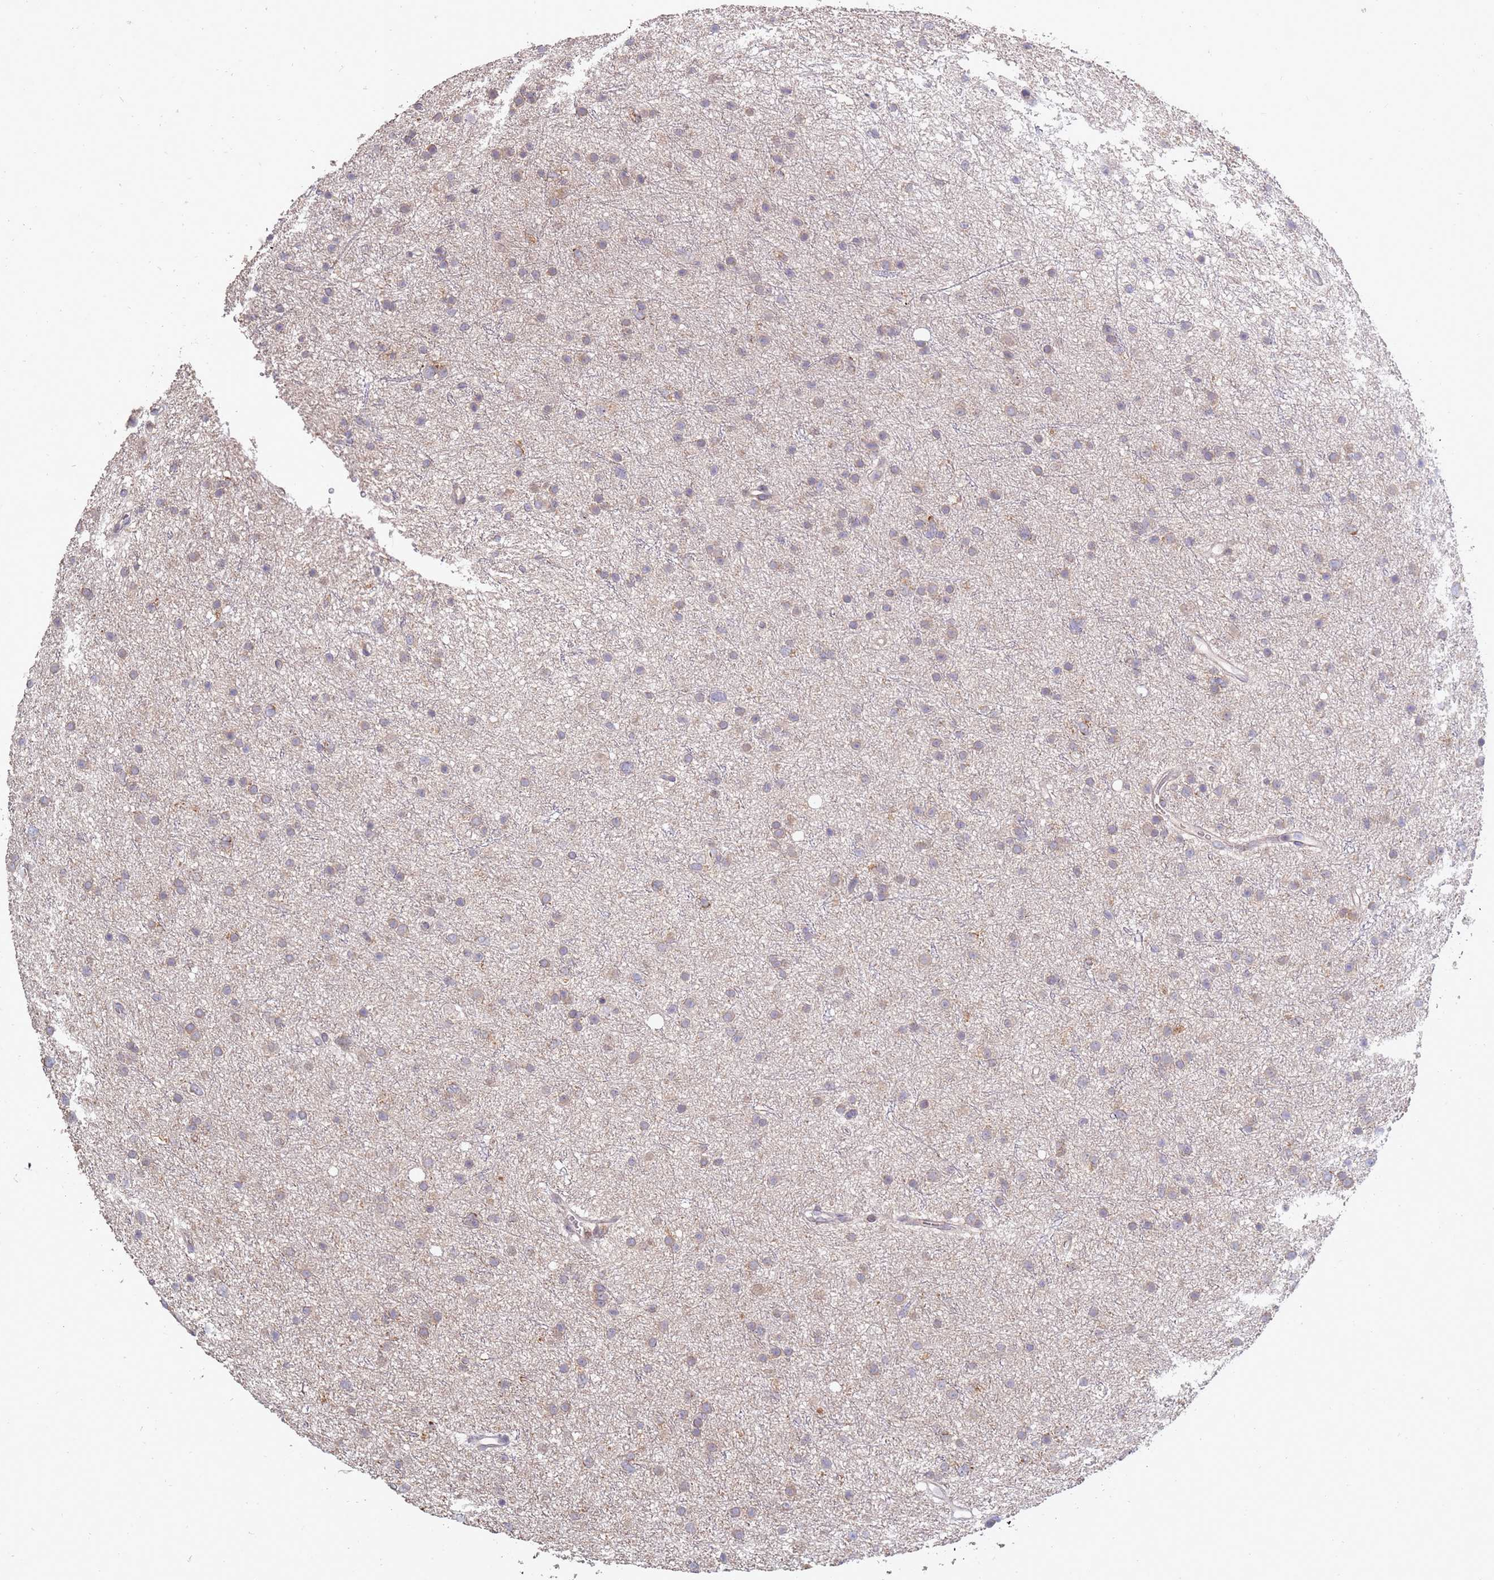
{"staining": {"intensity": "weak", "quantity": "25%-75%", "location": "cytoplasmic/membranous"}, "tissue": "glioma", "cell_type": "Tumor cells", "image_type": "cancer", "snomed": [{"axis": "morphology", "description": "Glioma, malignant, Low grade"}, {"axis": "topography", "description": "Cerebral cortex"}], "caption": "Protein analysis of glioma tissue exhibits weak cytoplasmic/membranous expression in about 25%-75% of tumor cells. Immunohistochemistry (ihc) stains the protein of interest in brown and the nuclei are stained blue.", "gene": "VRK2", "patient": {"sex": "female", "age": 39}}